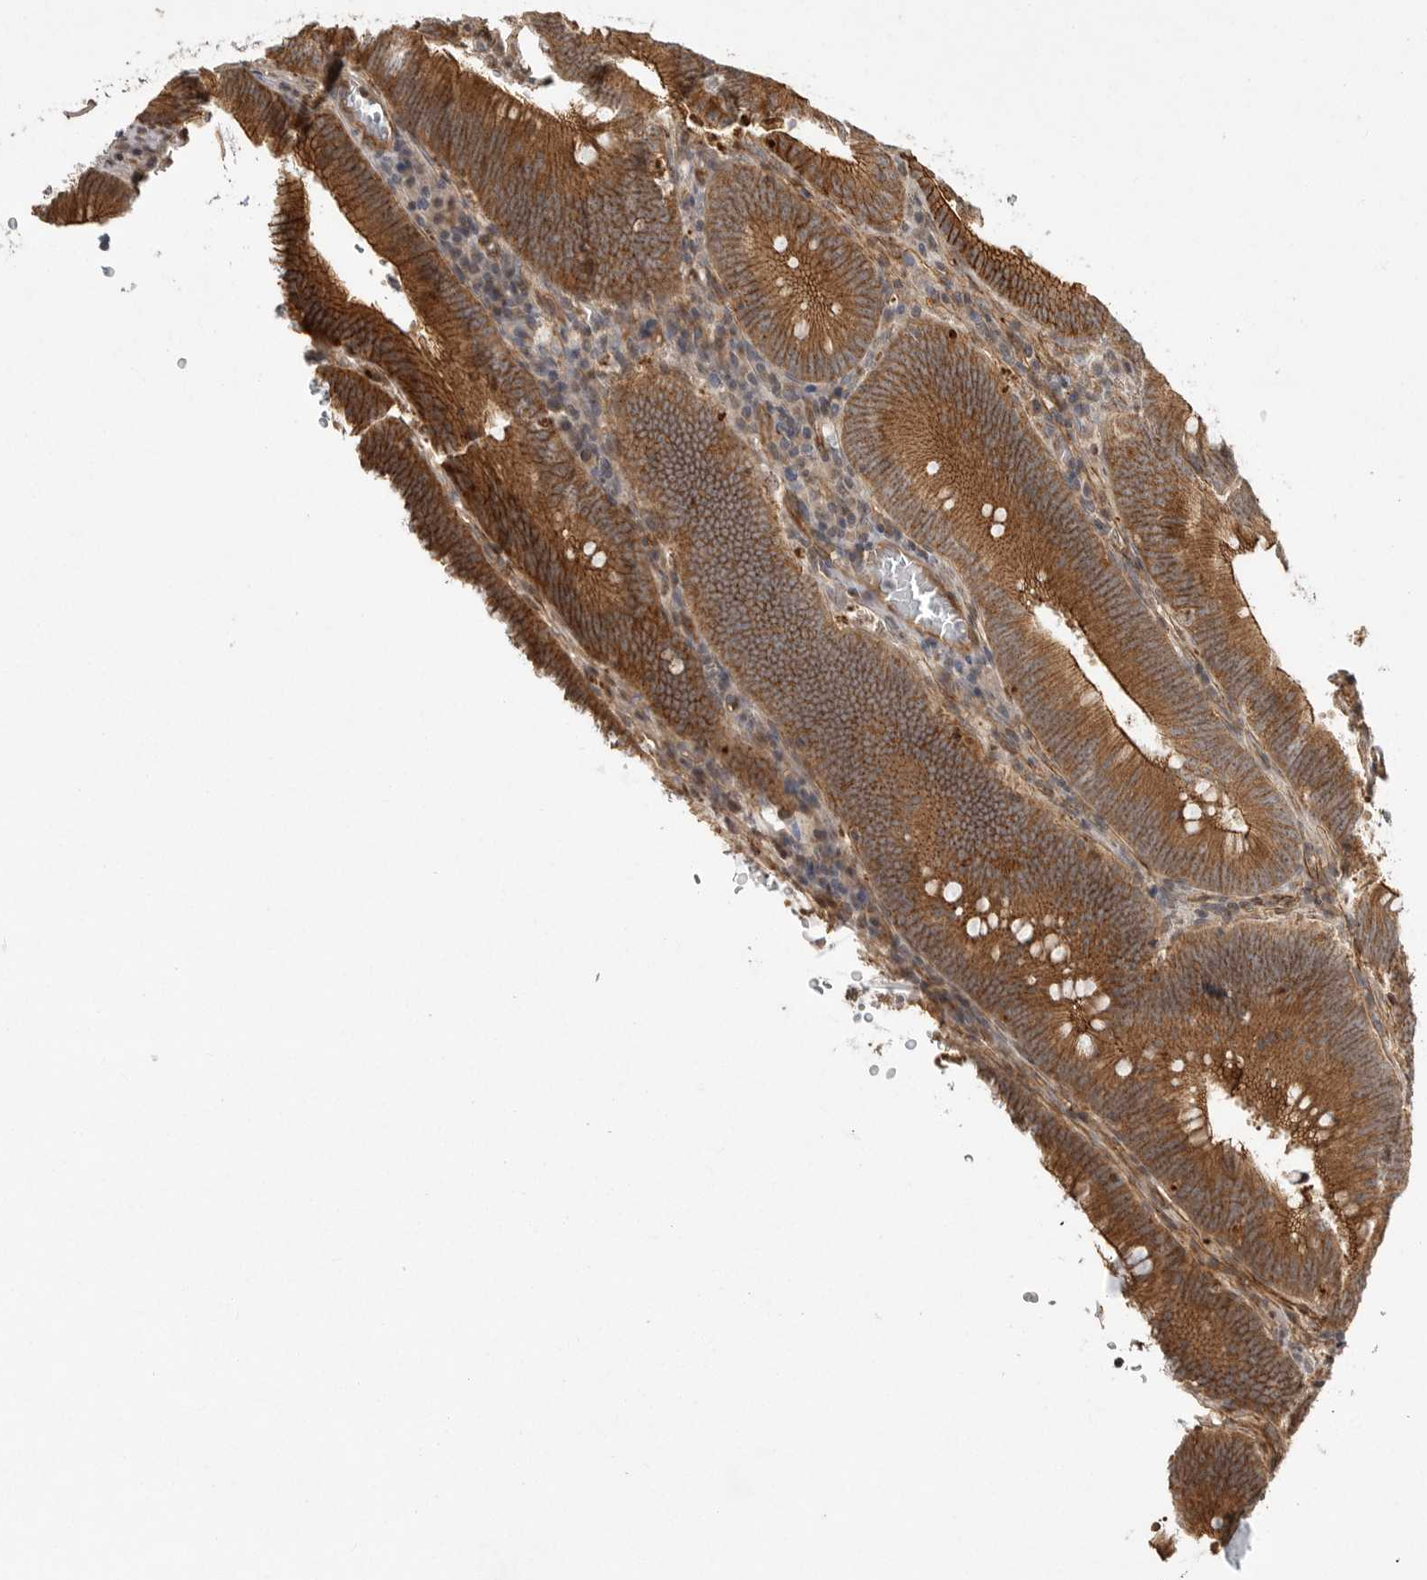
{"staining": {"intensity": "strong", "quantity": ">75%", "location": "cytoplasmic/membranous"}, "tissue": "colorectal cancer", "cell_type": "Tumor cells", "image_type": "cancer", "snomed": [{"axis": "morphology", "description": "Normal tissue, NOS"}, {"axis": "topography", "description": "Colon"}], "caption": "A histopathology image of human colorectal cancer stained for a protein demonstrates strong cytoplasmic/membranous brown staining in tumor cells.", "gene": "NECTIN1", "patient": {"sex": "female", "age": 82}}